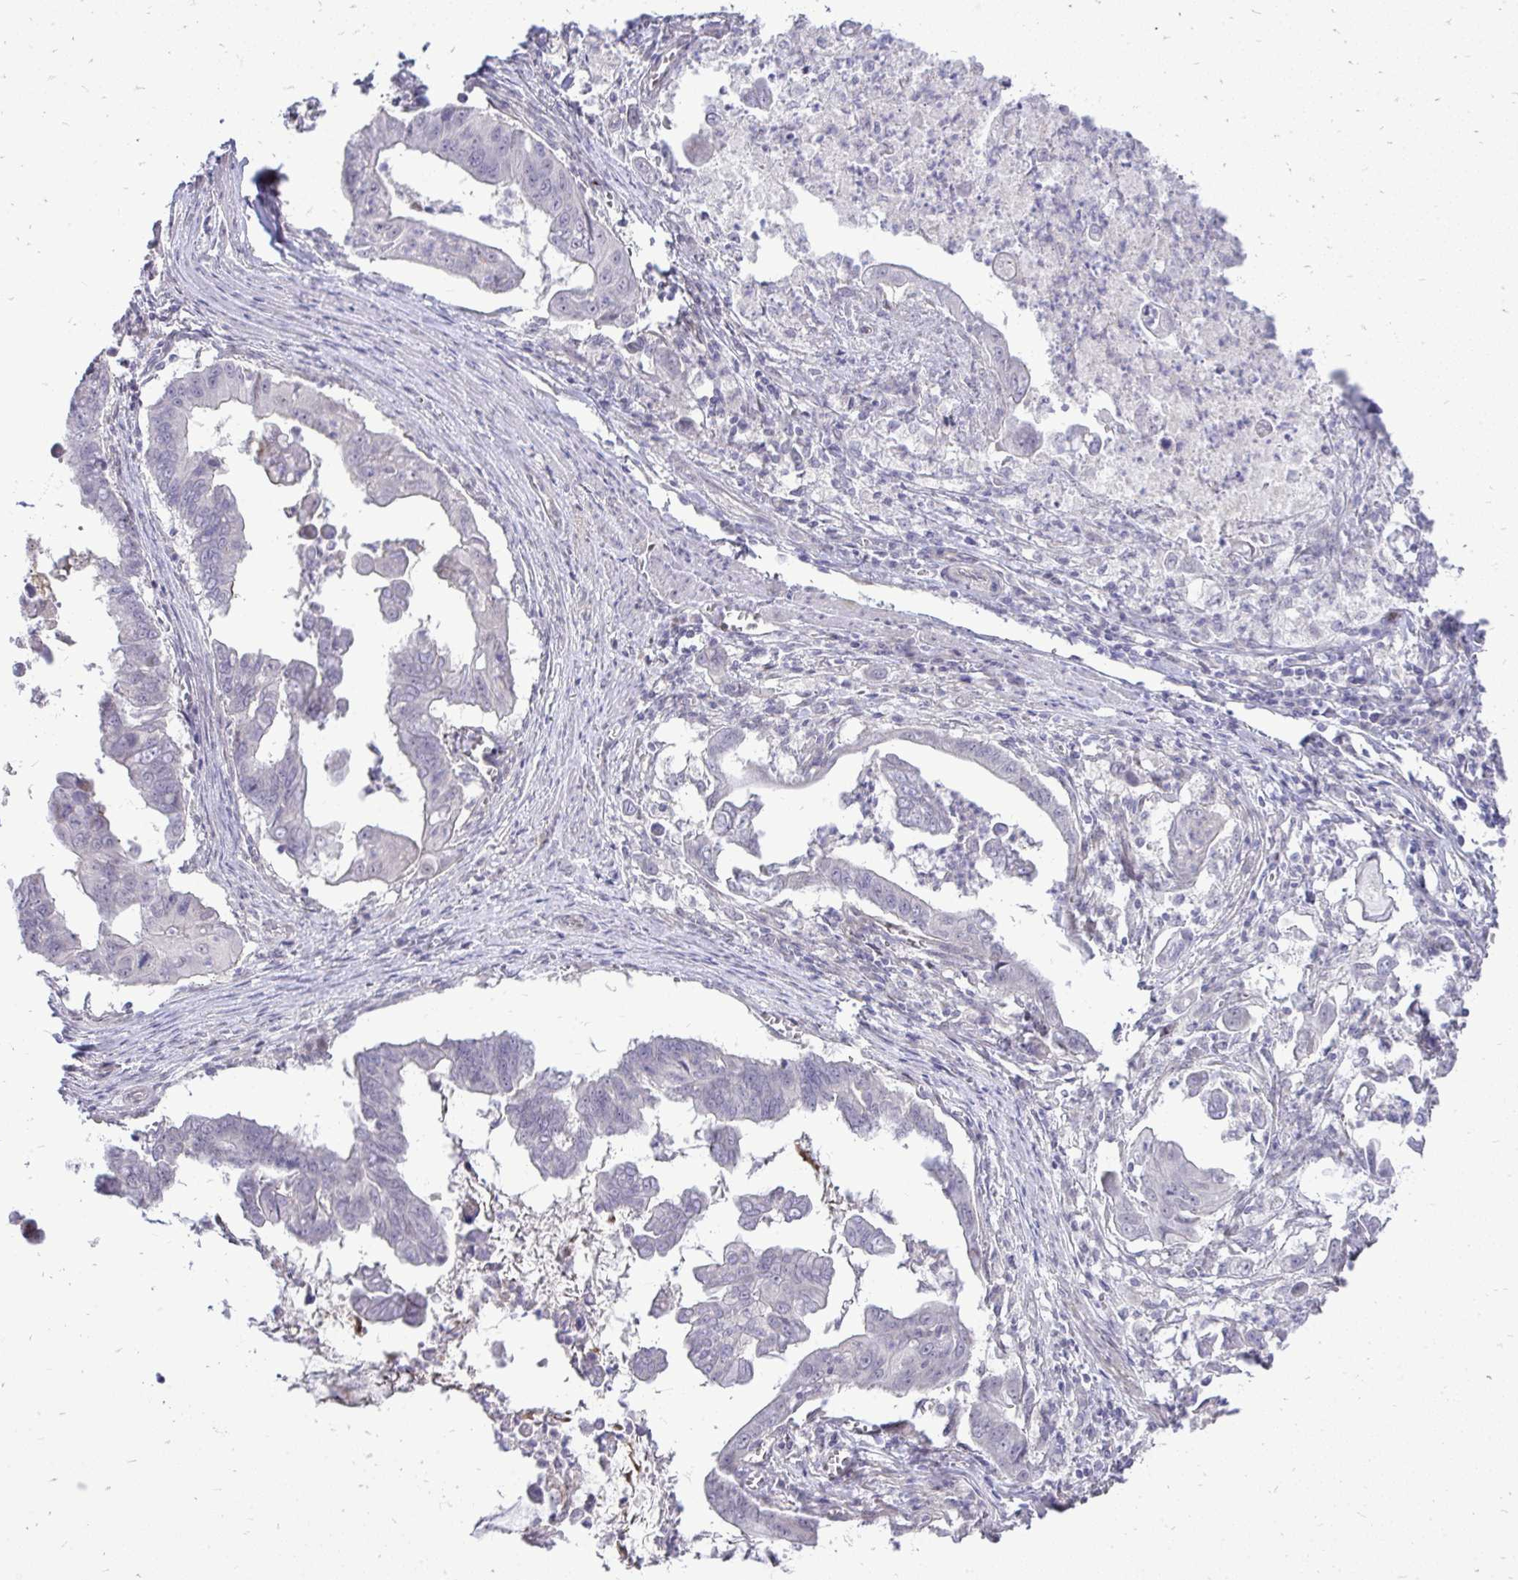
{"staining": {"intensity": "negative", "quantity": "none", "location": "none"}, "tissue": "stomach cancer", "cell_type": "Tumor cells", "image_type": "cancer", "snomed": [{"axis": "morphology", "description": "Adenocarcinoma, NOS"}, {"axis": "topography", "description": "Stomach, upper"}], "caption": "A histopathology image of human adenocarcinoma (stomach) is negative for staining in tumor cells.", "gene": "OR8D1", "patient": {"sex": "male", "age": 80}}